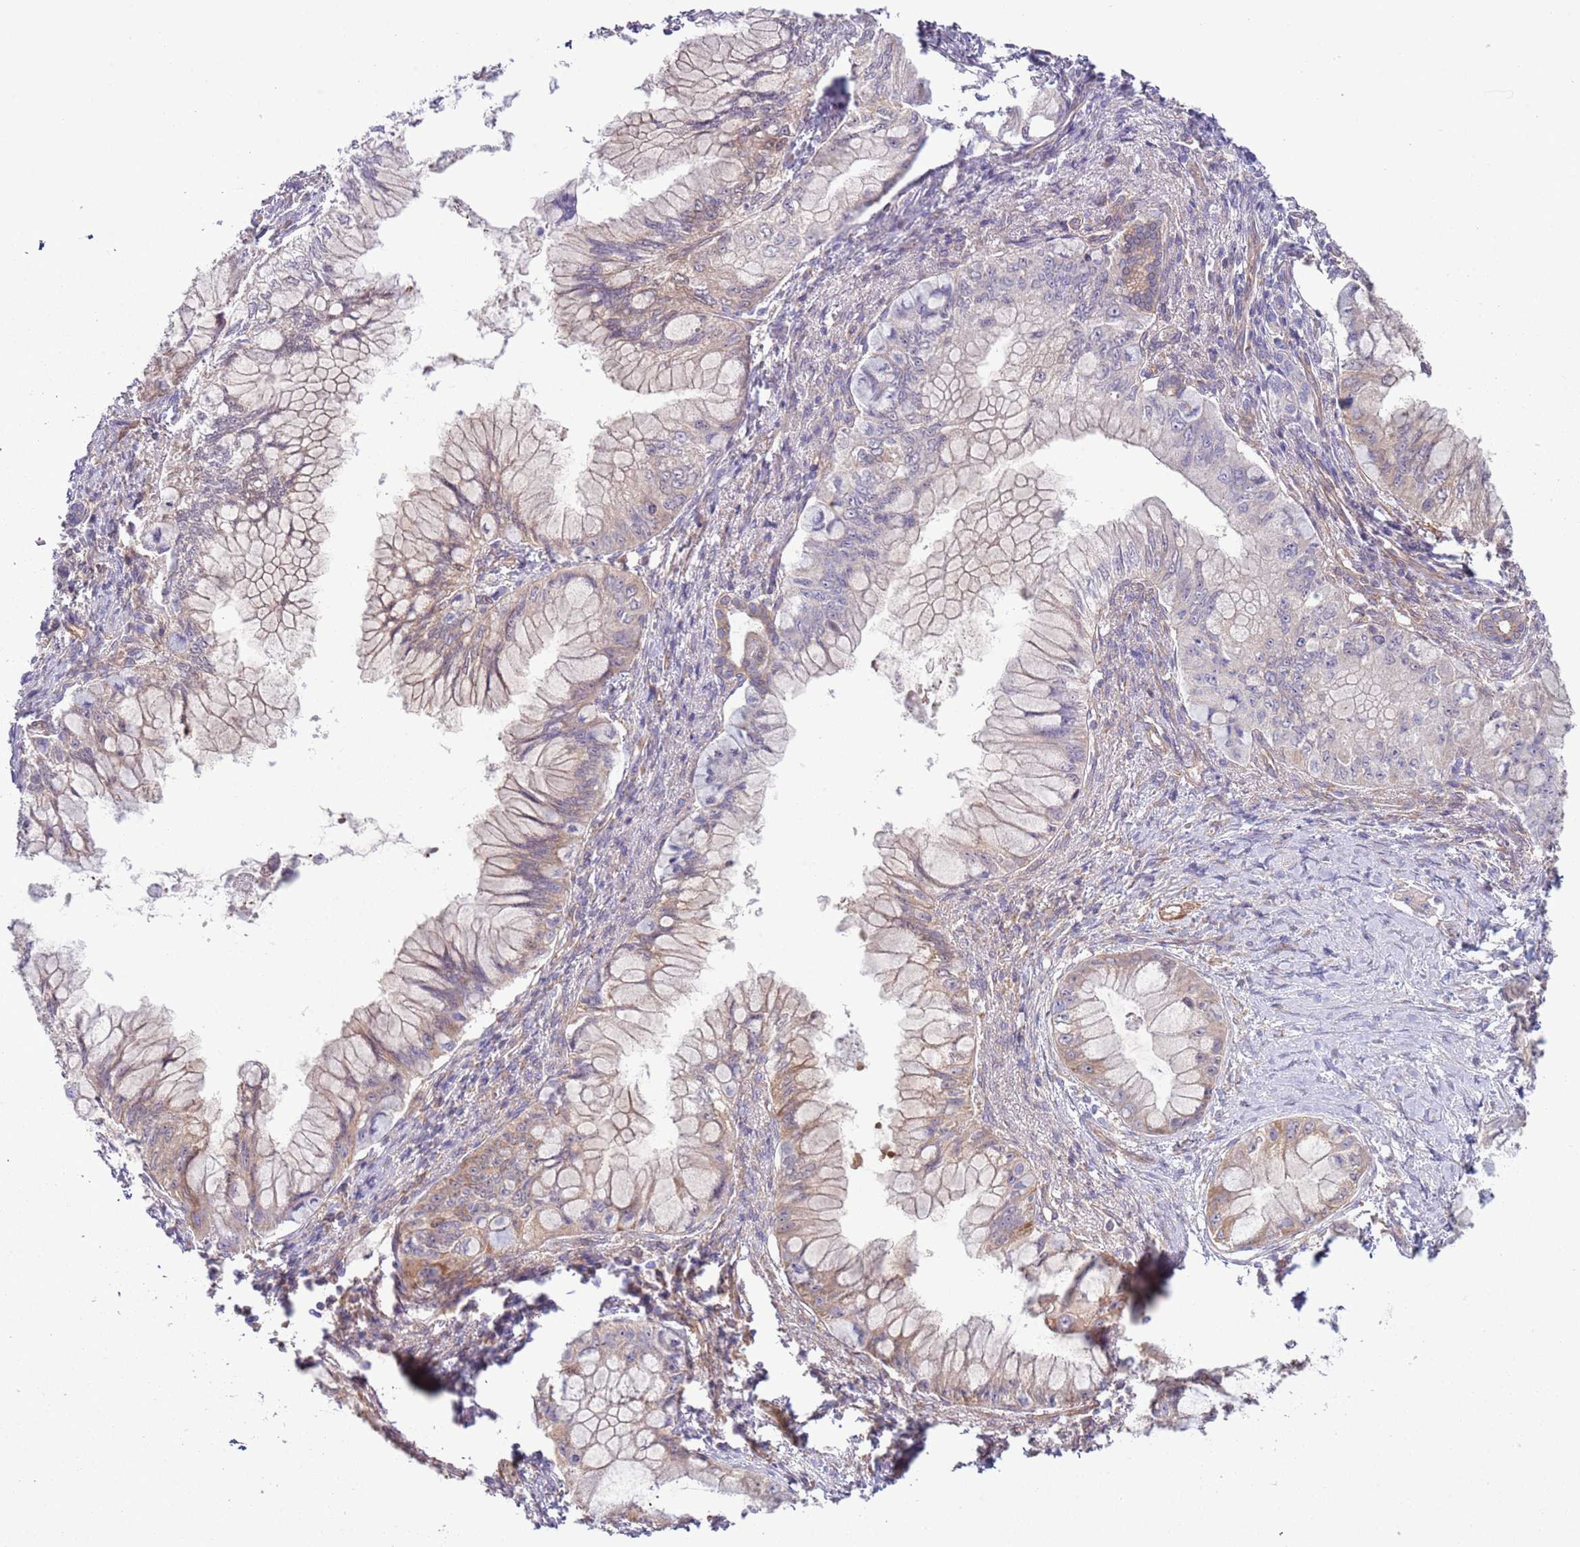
{"staining": {"intensity": "weak", "quantity": "25%-75%", "location": "cytoplasmic/membranous"}, "tissue": "pancreatic cancer", "cell_type": "Tumor cells", "image_type": "cancer", "snomed": [{"axis": "morphology", "description": "Adenocarcinoma, NOS"}, {"axis": "topography", "description": "Pancreas"}], "caption": "This photomicrograph demonstrates IHC staining of adenocarcinoma (pancreatic), with low weak cytoplasmic/membranous expression in about 25%-75% of tumor cells.", "gene": "LPIN2", "patient": {"sex": "male", "age": 48}}